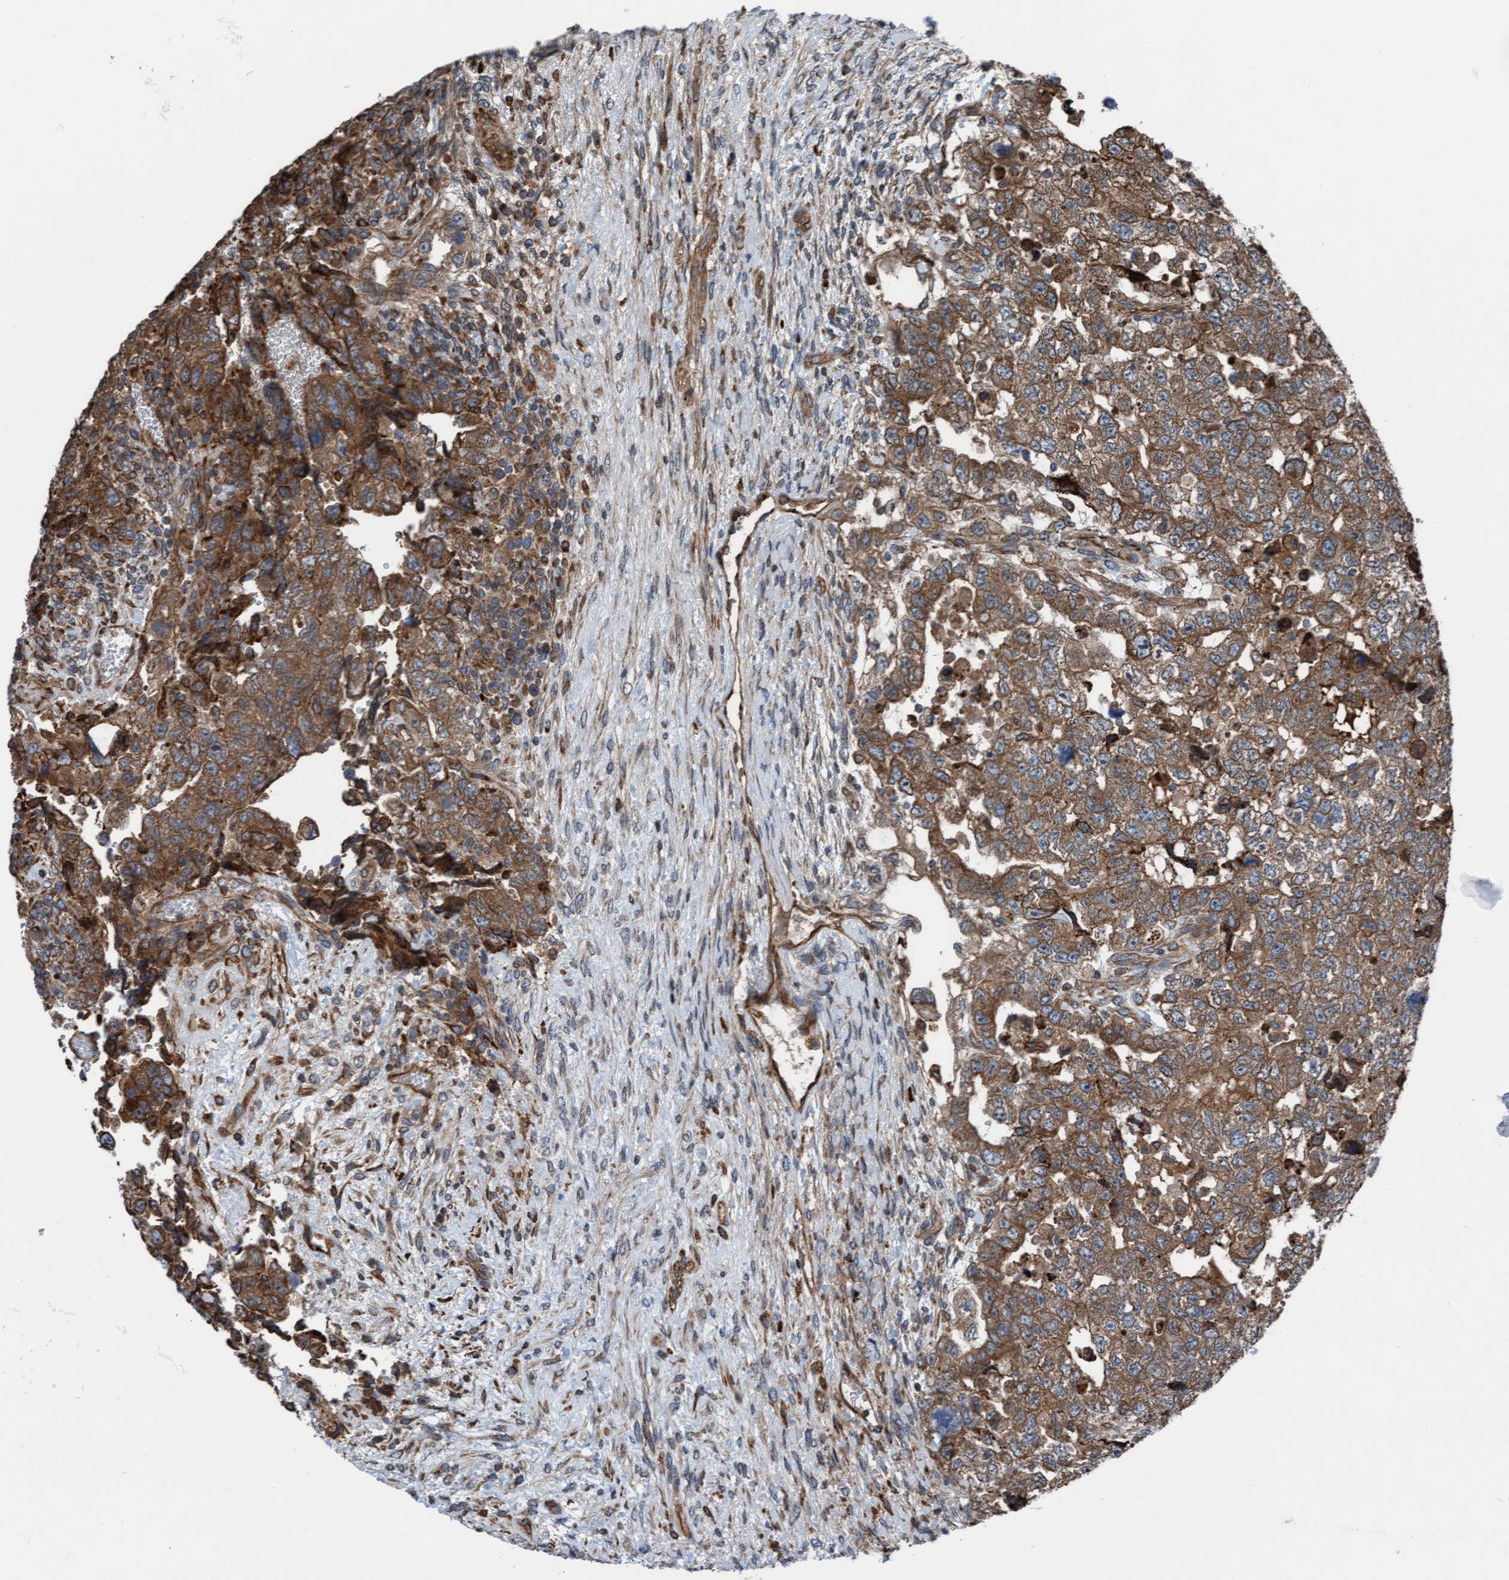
{"staining": {"intensity": "moderate", "quantity": ">75%", "location": "cytoplasmic/membranous"}, "tissue": "testis cancer", "cell_type": "Tumor cells", "image_type": "cancer", "snomed": [{"axis": "morphology", "description": "Carcinoma, Embryonal, NOS"}, {"axis": "topography", "description": "Testis"}], "caption": "Tumor cells display medium levels of moderate cytoplasmic/membranous staining in about >75% of cells in human testis cancer (embryonal carcinoma).", "gene": "RAP1GAP2", "patient": {"sex": "male", "age": 36}}